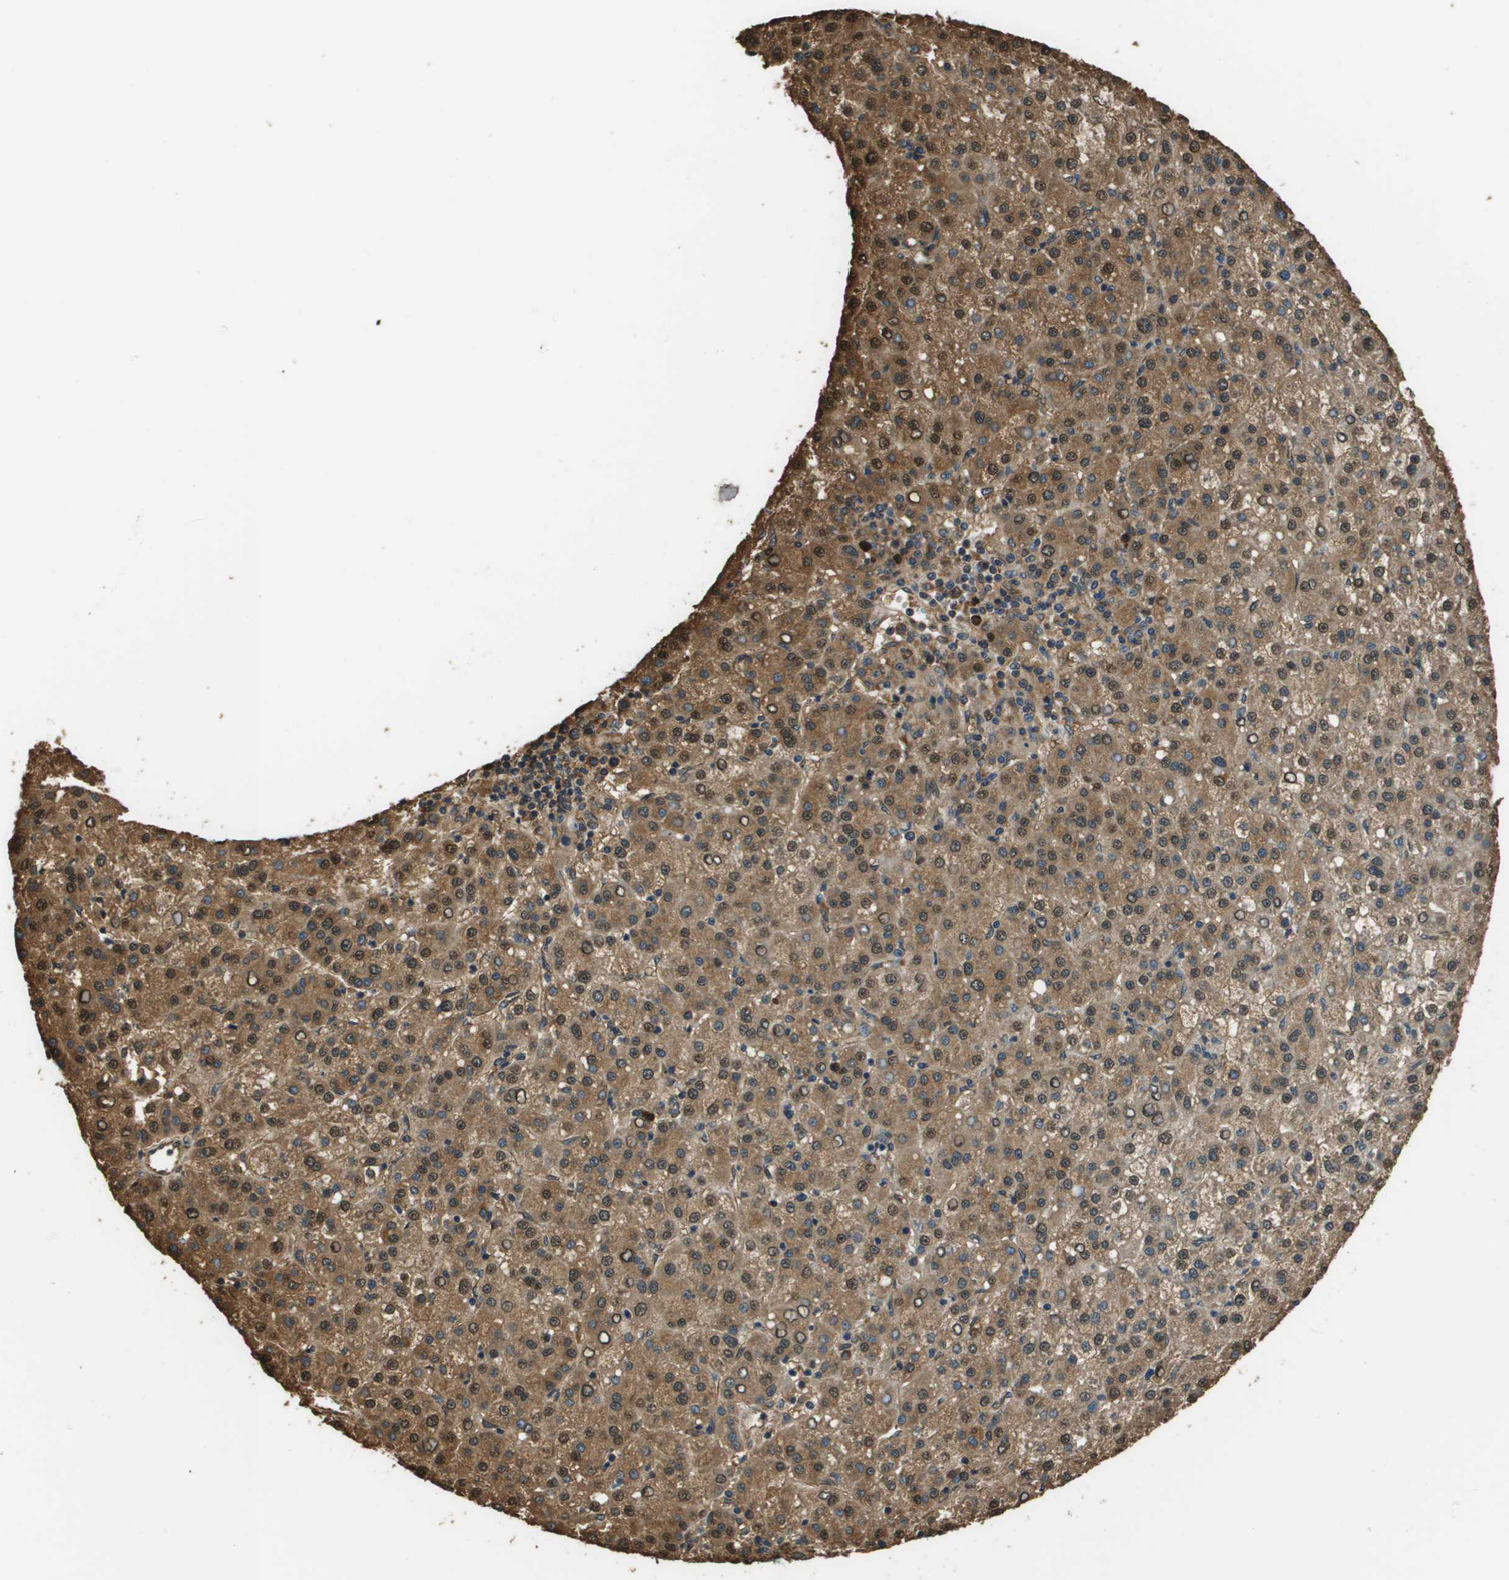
{"staining": {"intensity": "moderate", "quantity": ">75%", "location": "cytoplasmic/membranous"}, "tissue": "liver cancer", "cell_type": "Tumor cells", "image_type": "cancer", "snomed": [{"axis": "morphology", "description": "Carcinoma, Hepatocellular, NOS"}, {"axis": "topography", "description": "Liver"}], "caption": "Immunohistochemical staining of liver cancer (hepatocellular carcinoma) exhibits medium levels of moderate cytoplasmic/membranous protein positivity in approximately >75% of tumor cells. The staining was performed using DAB, with brown indicating positive protein expression. Nuclei are stained blue with hematoxylin.", "gene": "SEC62", "patient": {"sex": "female", "age": 58}}